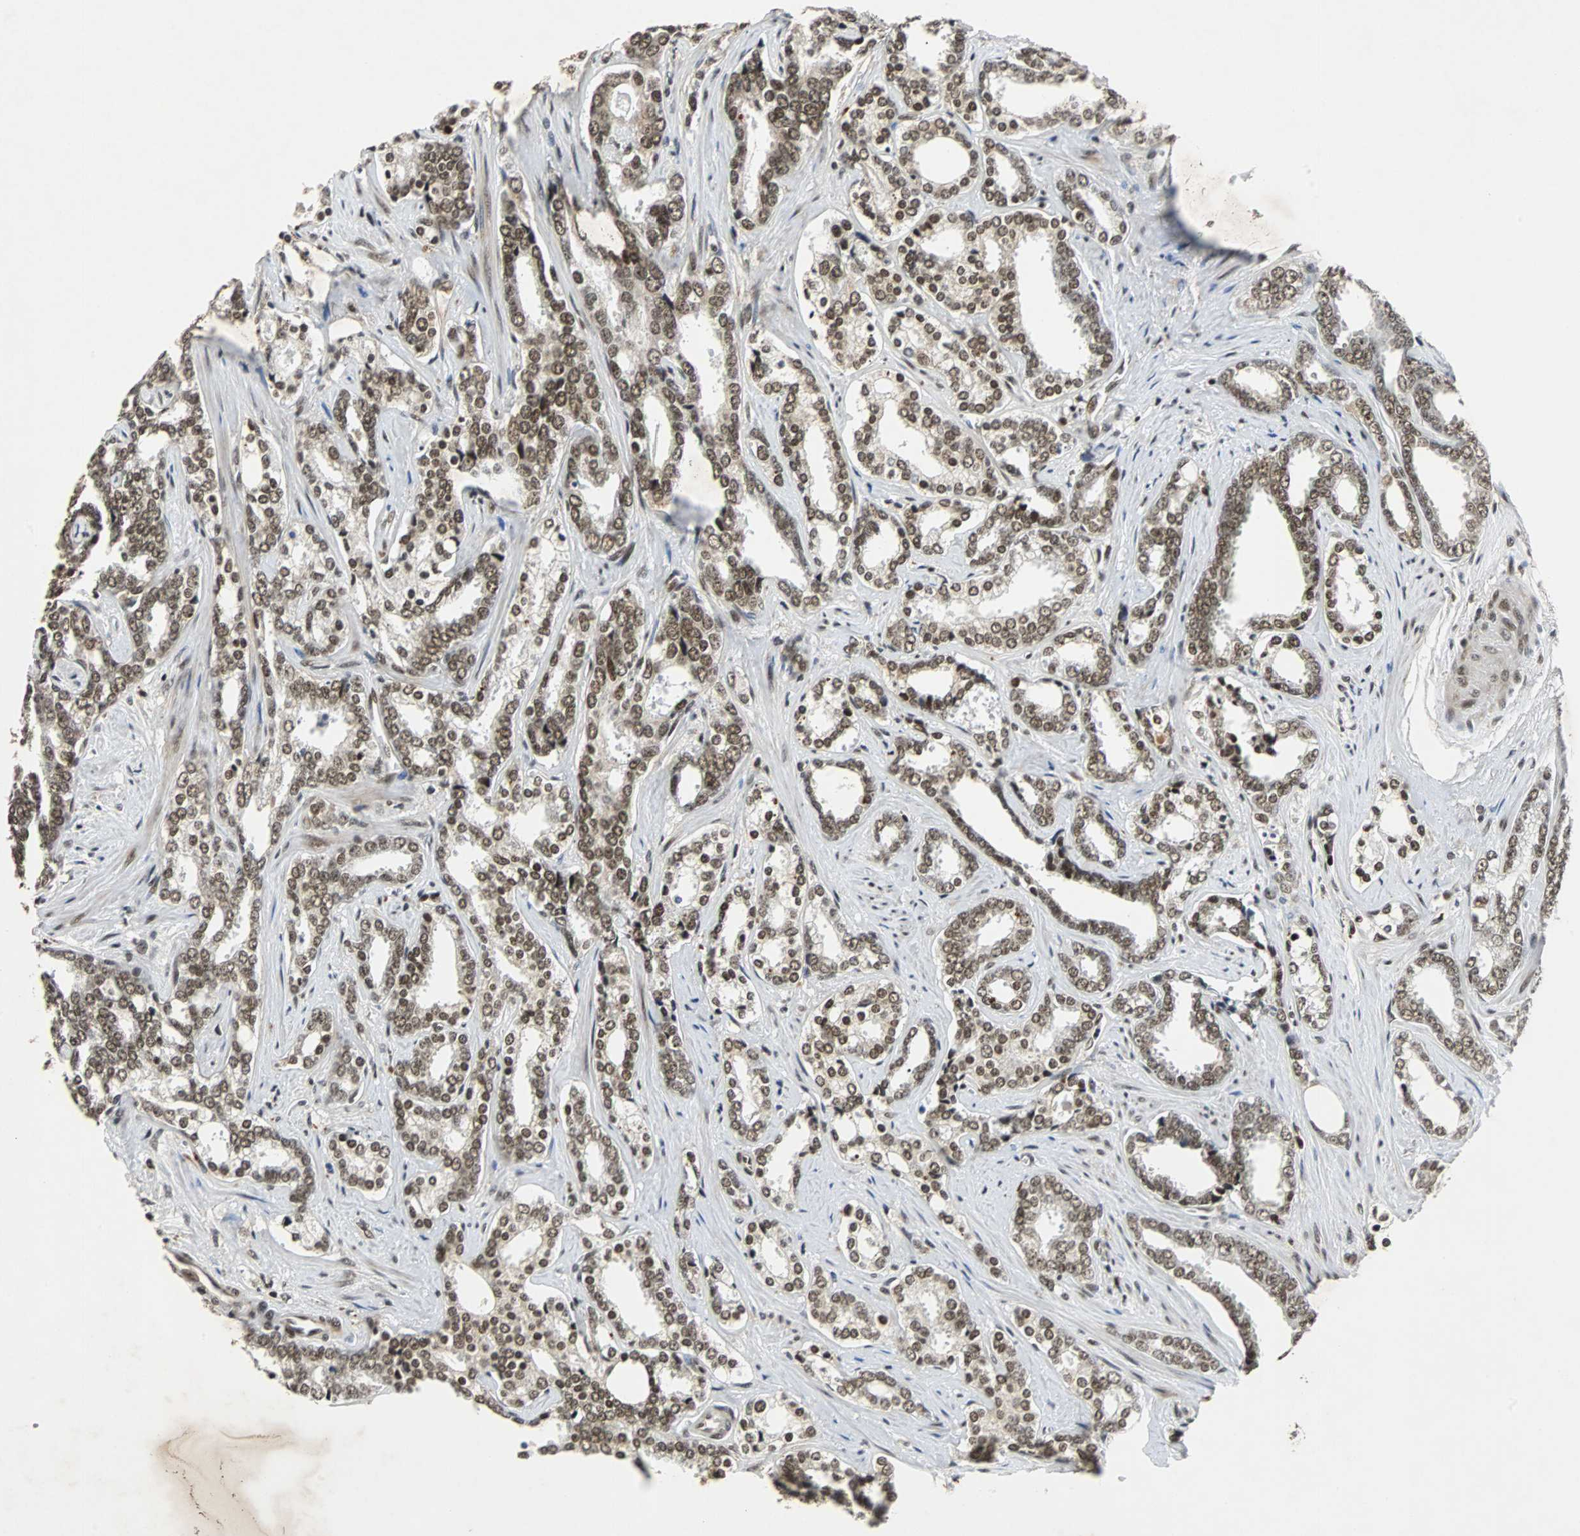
{"staining": {"intensity": "moderate", "quantity": ">75%", "location": "nuclear"}, "tissue": "prostate cancer", "cell_type": "Tumor cells", "image_type": "cancer", "snomed": [{"axis": "morphology", "description": "Adenocarcinoma, High grade"}, {"axis": "topography", "description": "Prostate"}], "caption": "Moderate nuclear positivity for a protein is appreciated in approximately >75% of tumor cells of high-grade adenocarcinoma (prostate) using immunohistochemistry (IHC).", "gene": "TAF5", "patient": {"sex": "male", "age": 67}}